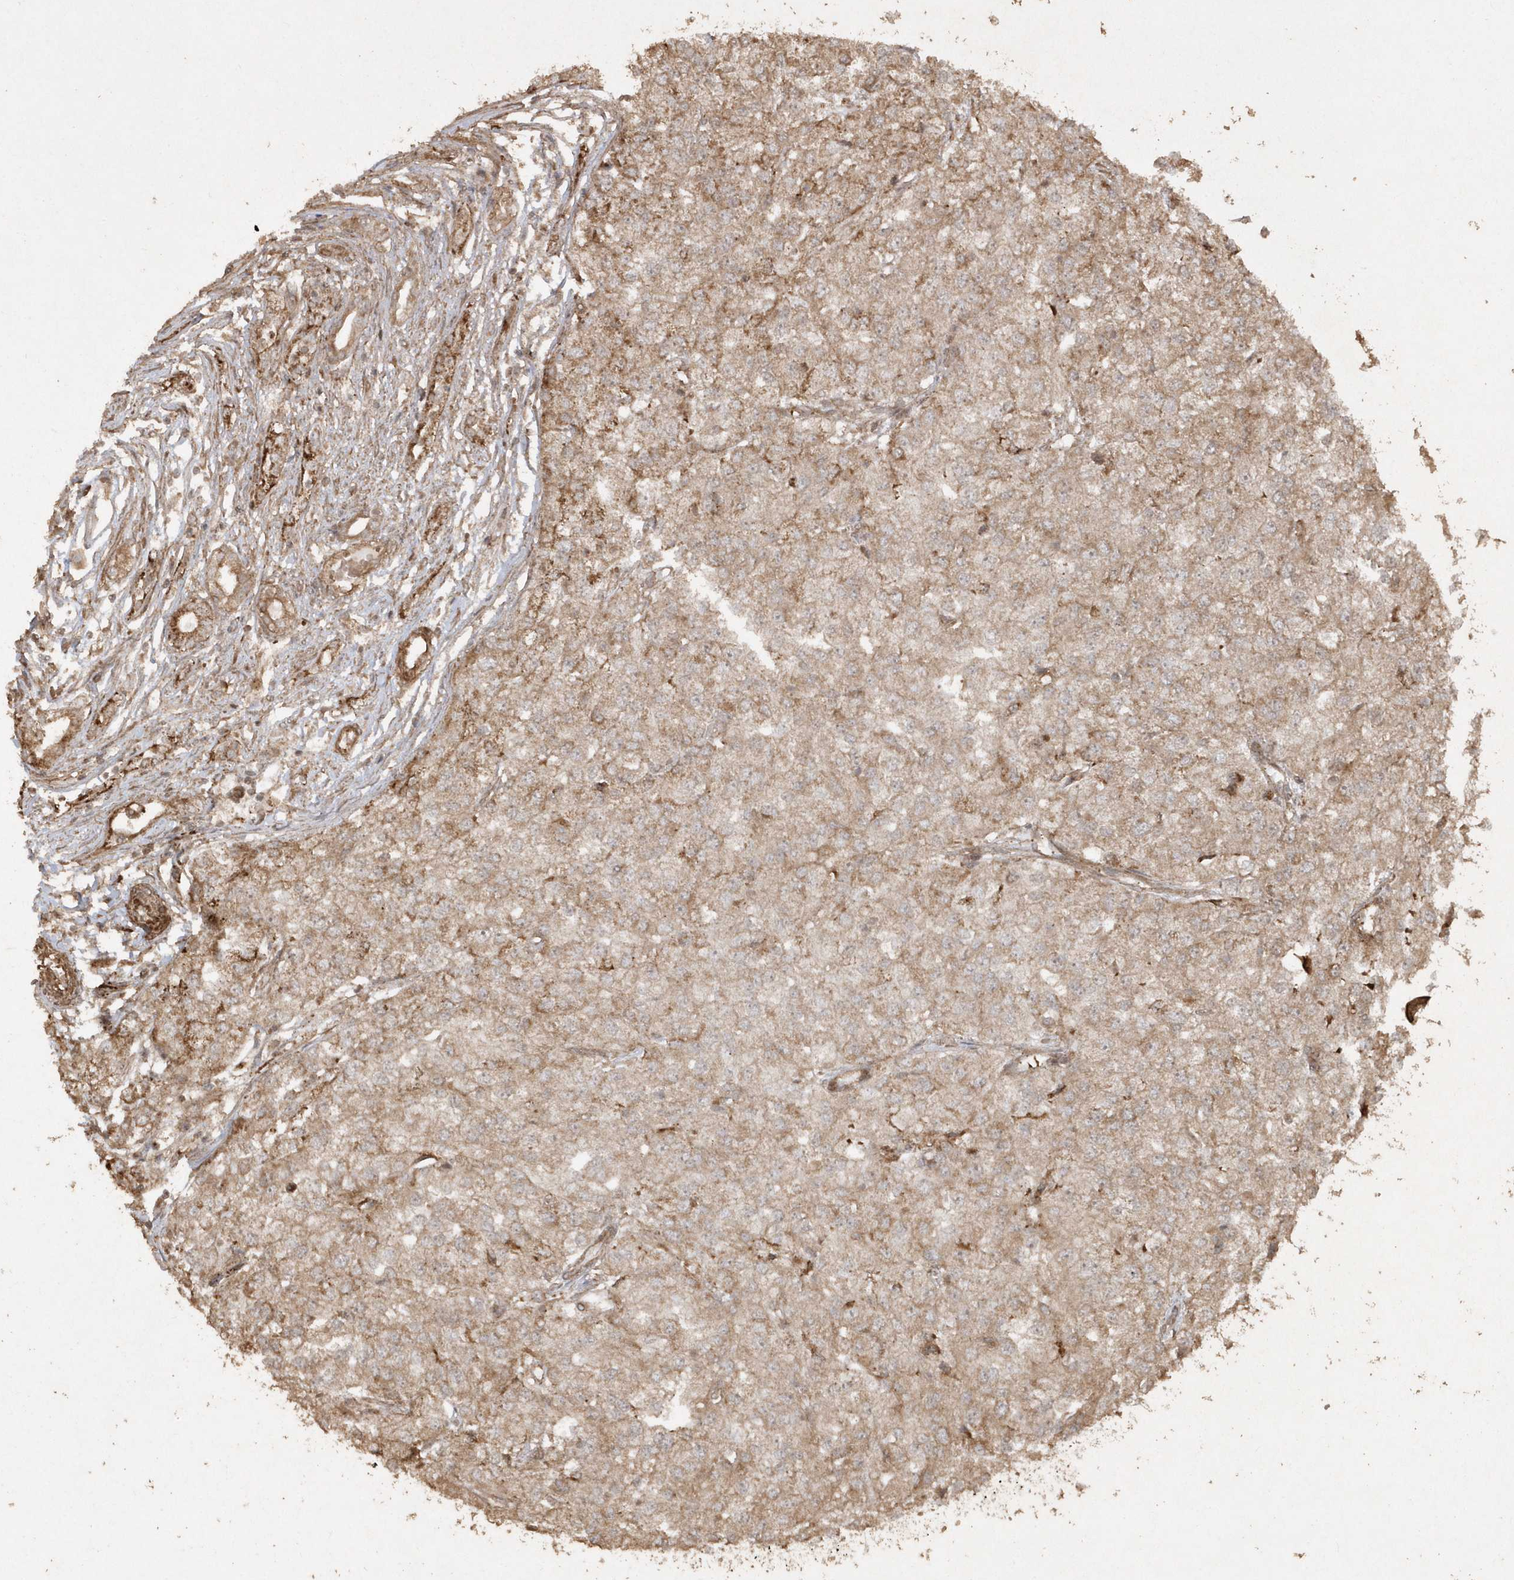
{"staining": {"intensity": "moderate", "quantity": ">75%", "location": "cytoplasmic/membranous"}, "tissue": "renal cancer", "cell_type": "Tumor cells", "image_type": "cancer", "snomed": [{"axis": "morphology", "description": "Adenocarcinoma, NOS"}, {"axis": "topography", "description": "Kidney"}], "caption": "This is a micrograph of immunohistochemistry (IHC) staining of renal adenocarcinoma, which shows moderate staining in the cytoplasmic/membranous of tumor cells.", "gene": "AVPI1", "patient": {"sex": "female", "age": 54}}